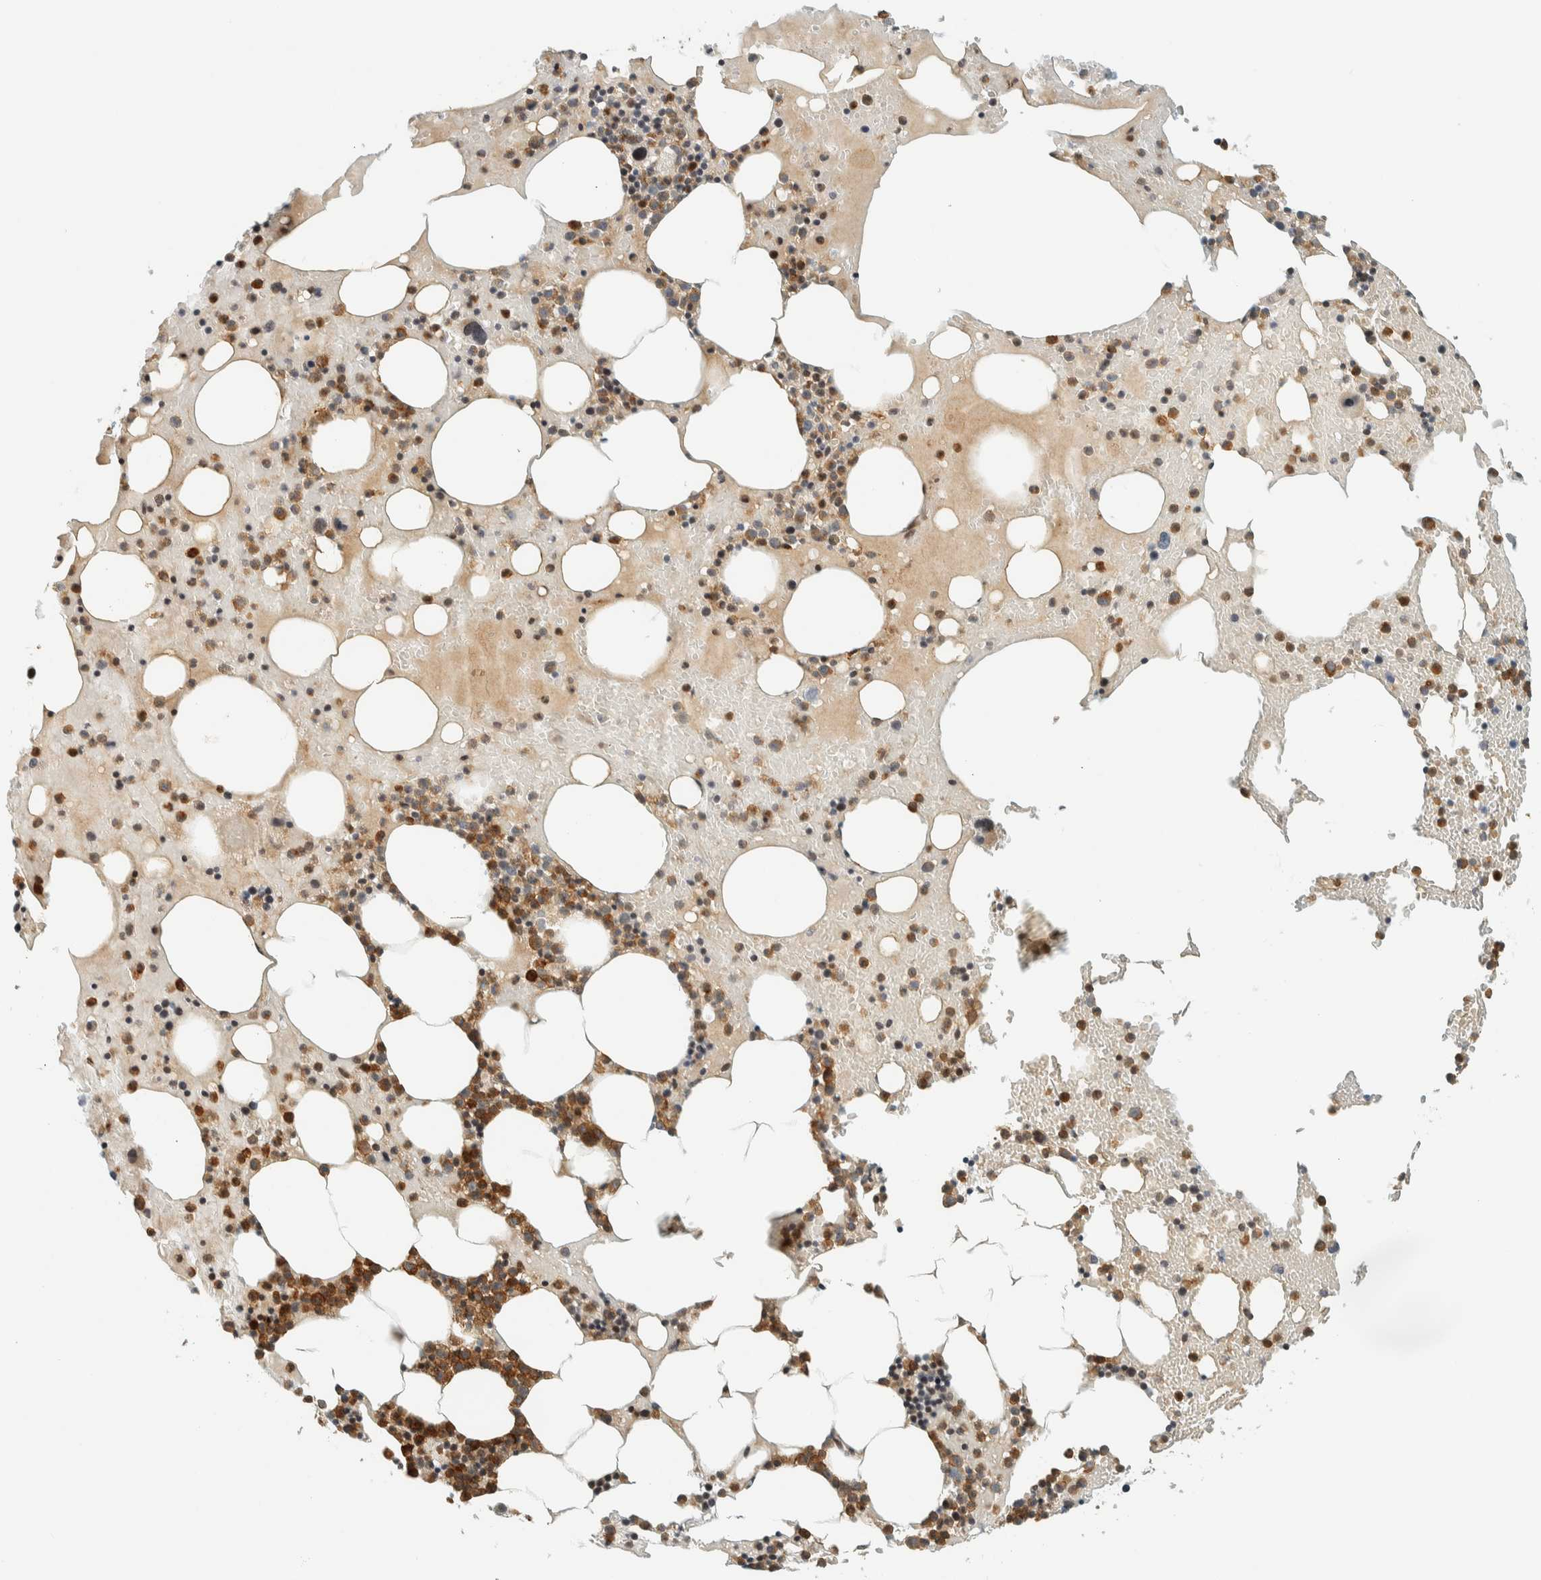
{"staining": {"intensity": "strong", "quantity": ">75%", "location": "cytoplasmic/membranous"}, "tissue": "bone marrow", "cell_type": "Hematopoietic cells", "image_type": "normal", "snomed": [{"axis": "morphology", "description": "Normal tissue, NOS"}, {"axis": "morphology", "description": "Inflammation, NOS"}, {"axis": "topography", "description": "Bone marrow"}], "caption": "A high amount of strong cytoplasmic/membranous staining is appreciated in about >75% of hematopoietic cells in unremarkable bone marrow.", "gene": "CCDC171", "patient": {"sex": "male", "age": 68}}